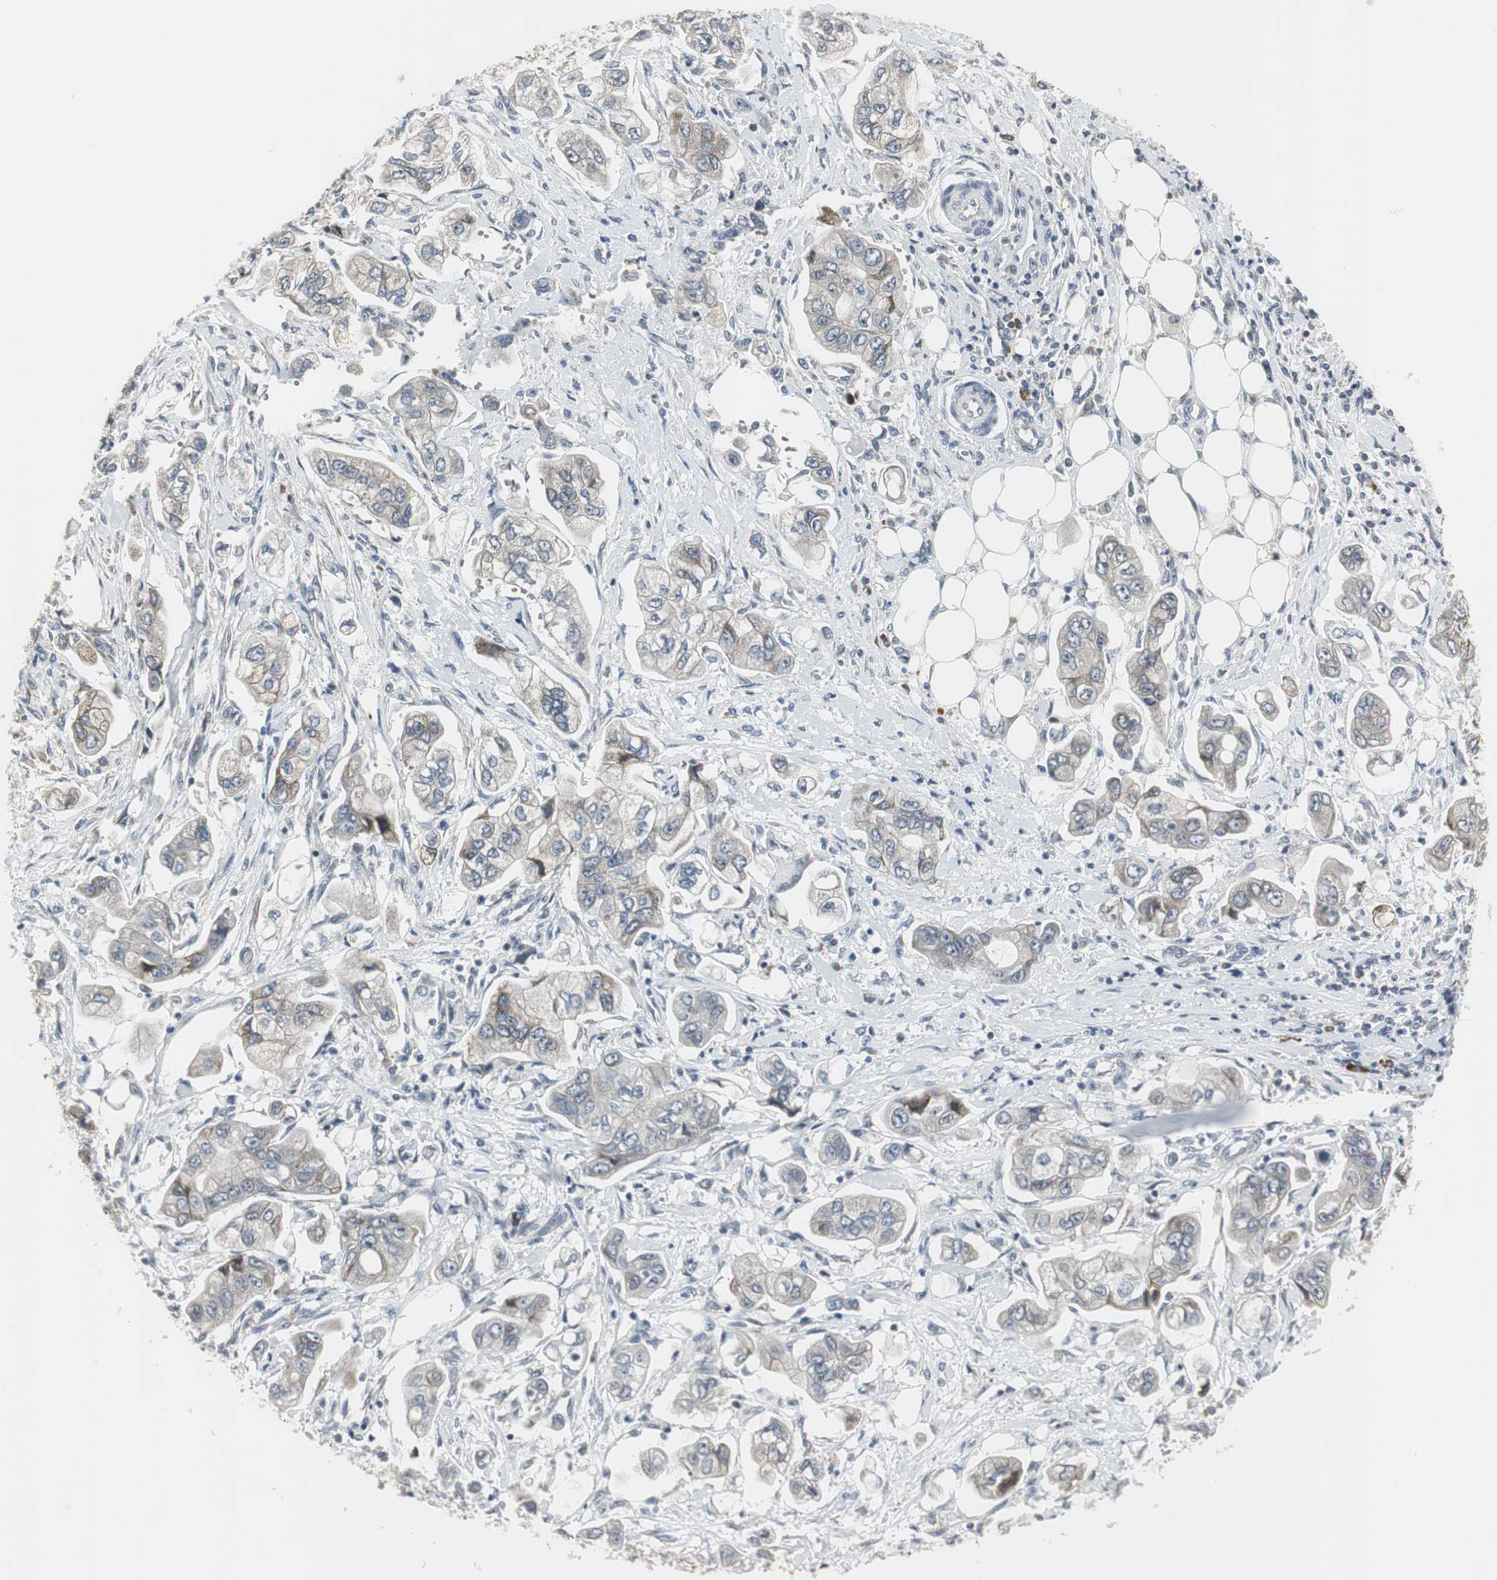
{"staining": {"intensity": "weak", "quantity": ">75%", "location": "cytoplasmic/membranous"}, "tissue": "stomach cancer", "cell_type": "Tumor cells", "image_type": "cancer", "snomed": [{"axis": "morphology", "description": "Adenocarcinoma, NOS"}, {"axis": "topography", "description": "Stomach"}], "caption": "The immunohistochemical stain shows weak cytoplasmic/membranous expression in tumor cells of stomach cancer tissue.", "gene": "CCT5", "patient": {"sex": "male", "age": 62}}